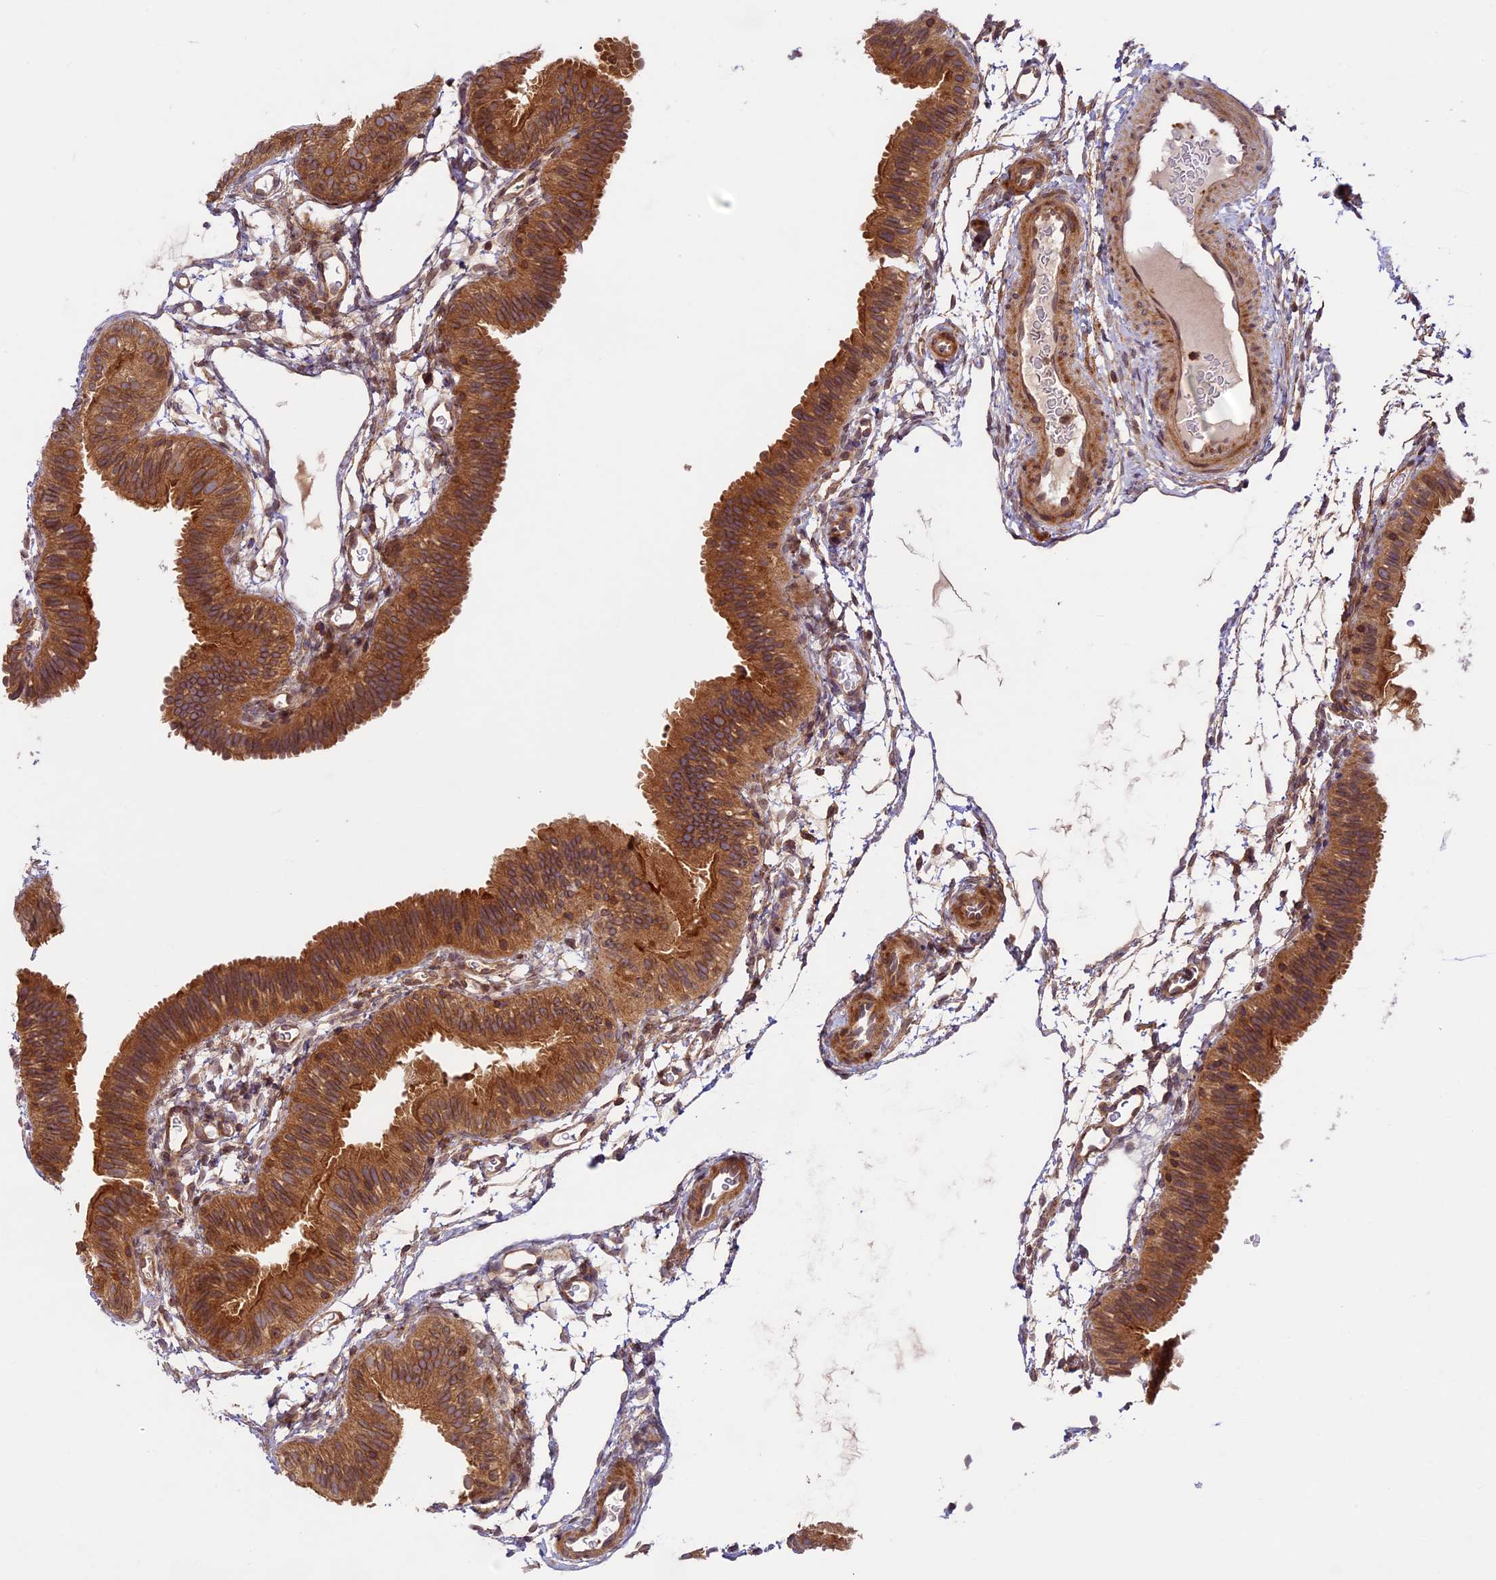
{"staining": {"intensity": "moderate", "quantity": ">75%", "location": "cytoplasmic/membranous"}, "tissue": "fallopian tube", "cell_type": "Glandular cells", "image_type": "normal", "snomed": [{"axis": "morphology", "description": "Normal tissue, NOS"}, {"axis": "topography", "description": "Fallopian tube"}], "caption": "A histopathology image of human fallopian tube stained for a protein exhibits moderate cytoplasmic/membranous brown staining in glandular cells.", "gene": "DGKH", "patient": {"sex": "female", "age": 35}}